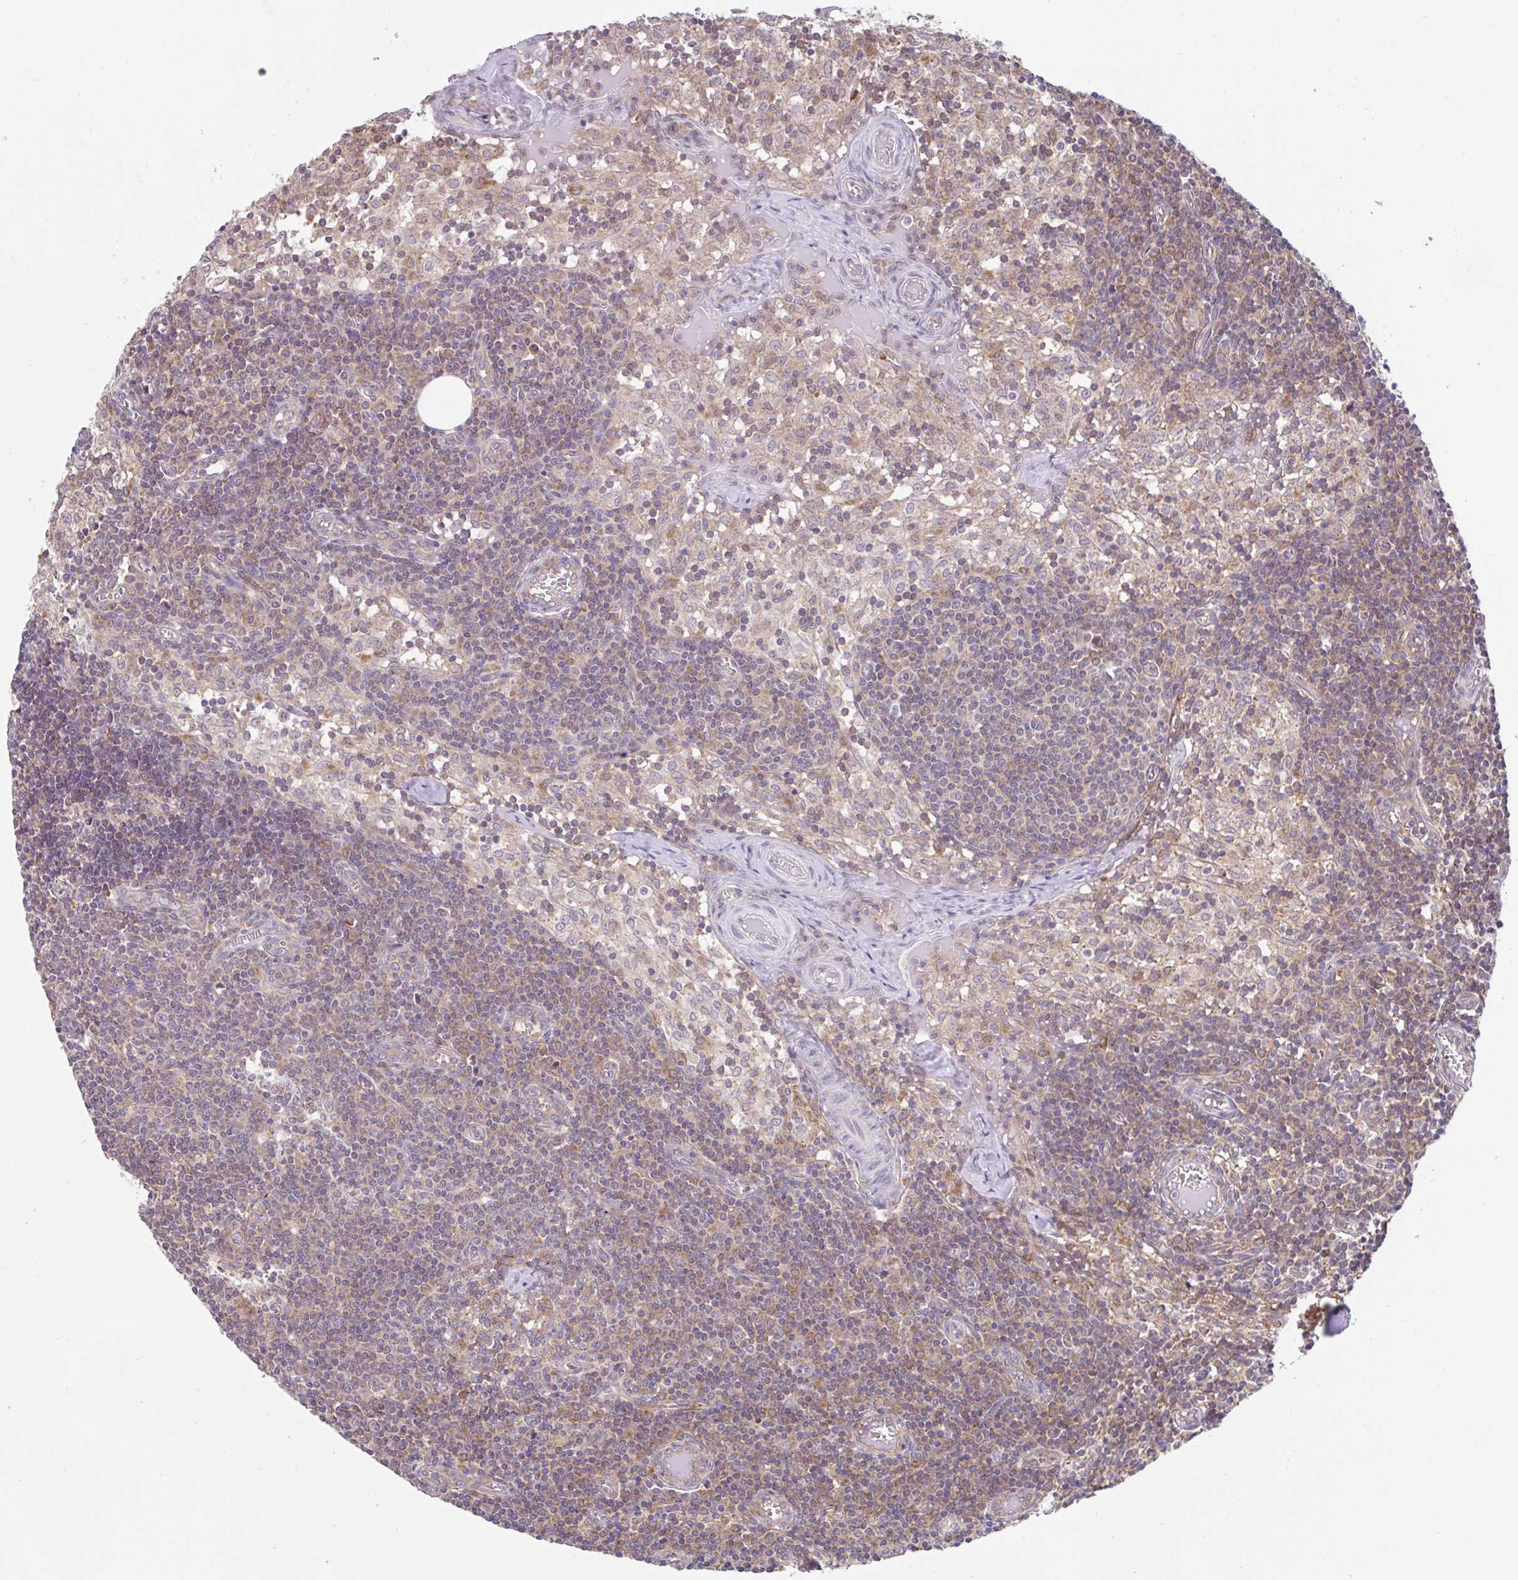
{"staining": {"intensity": "weak", "quantity": "25%-75%", "location": "cytoplasmic/membranous"}, "tissue": "lymph node", "cell_type": "Germinal center cells", "image_type": "normal", "snomed": [{"axis": "morphology", "description": "Normal tissue, NOS"}, {"axis": "topography", "description": "Lymph node"}], "caption": "Germinal center cells demonstrate weak cytoplasmic/membranous expression in approximately 25%-75% of cells in unremarkable lymph node.", "gene": "RALBP1", "patient": {"sex": "female", "age": 31}}